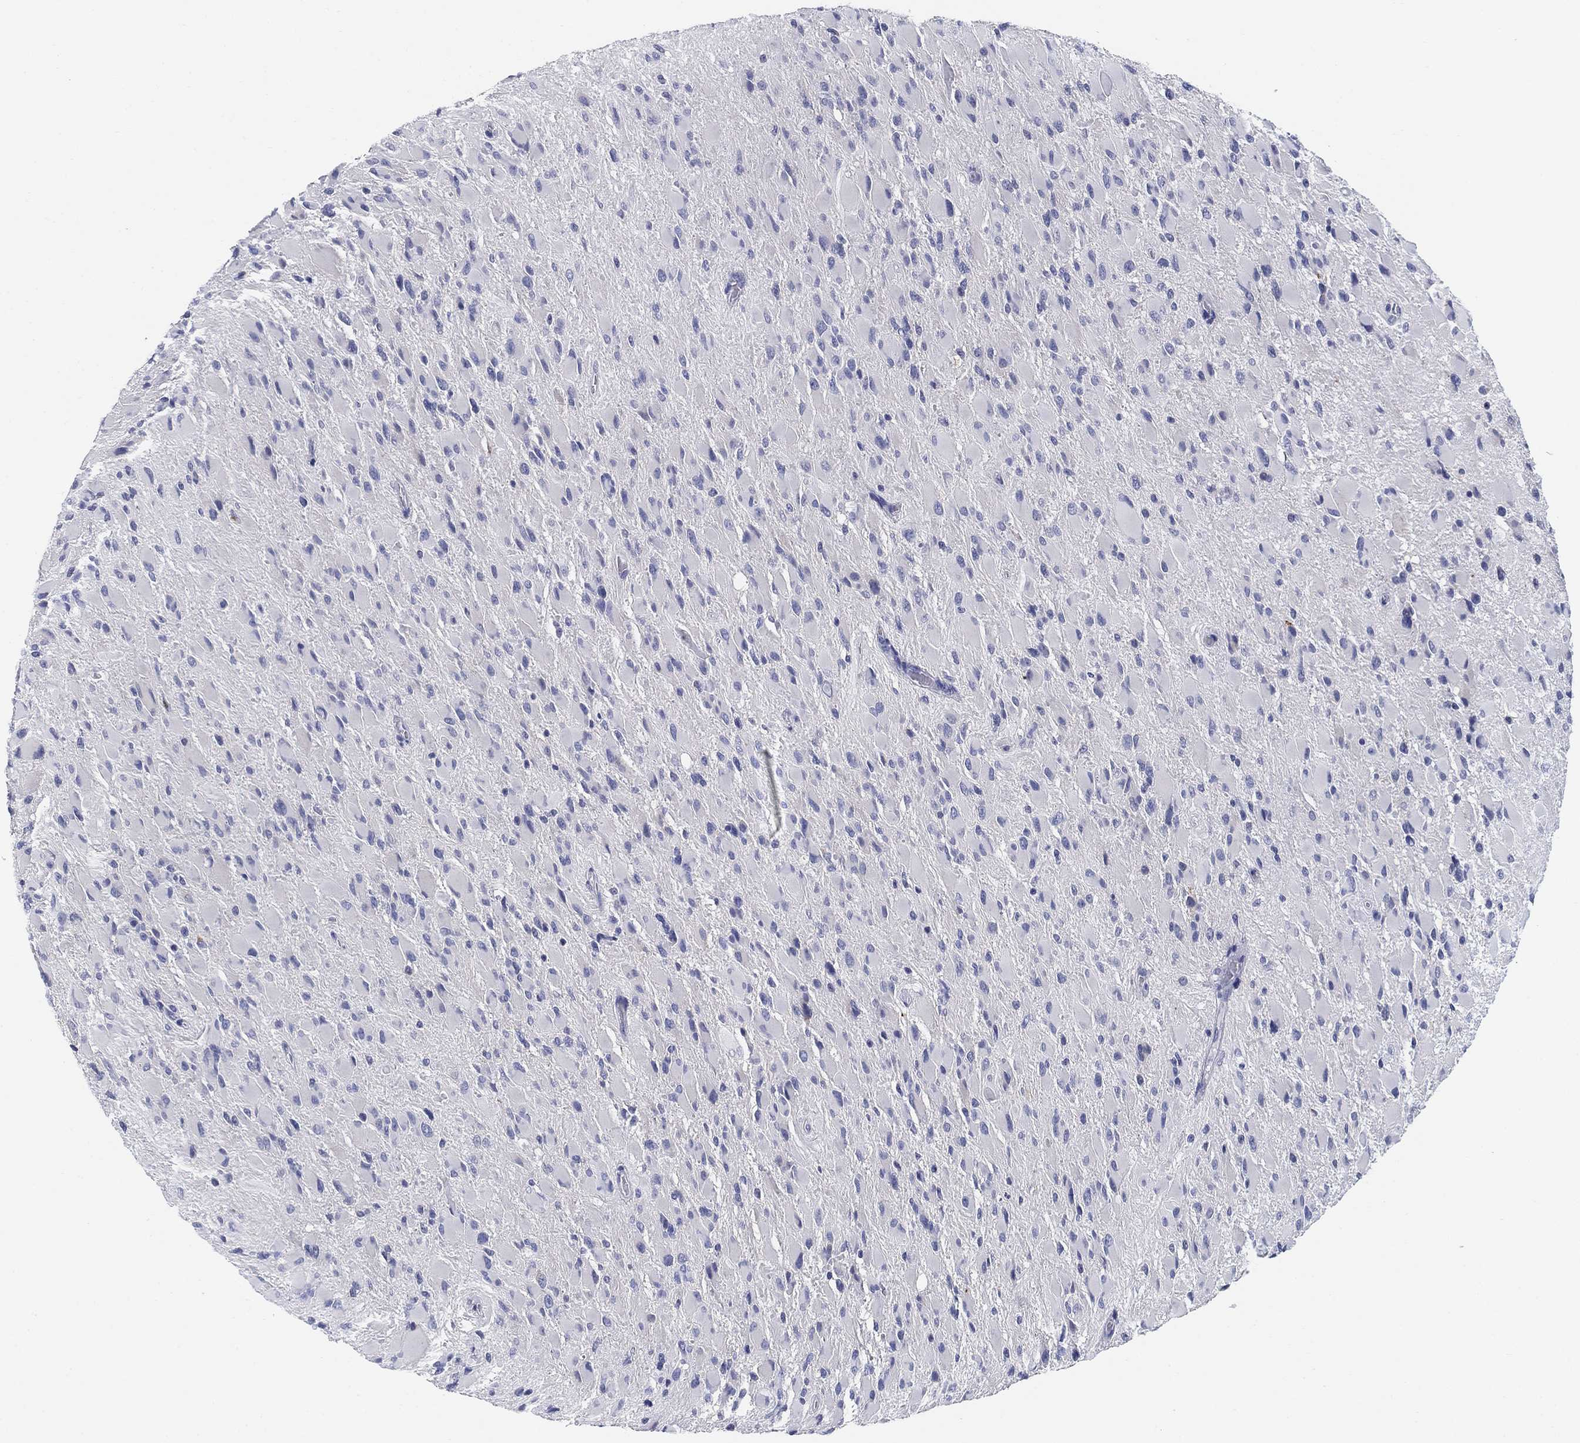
{"staining": {"intensity": "negative", "quantity": "none", "location": "none"}, "tissue": "glioma", "cell_type": "Tumor cells", "image_type": "cancer", "snomed": [{"axis": "morphology", "description": "Glioma, malignant, High grade"}, {"axis": "topography", "description": "Cerebral cortex"}], "caption": "DAB (3,3'-diaminobenzidine) immunohistochemical staining of glioma exhibits no significant positivity in tumor cells.", "gene": "CLUL1", "patient": {"sex": "female", "age": 36}}